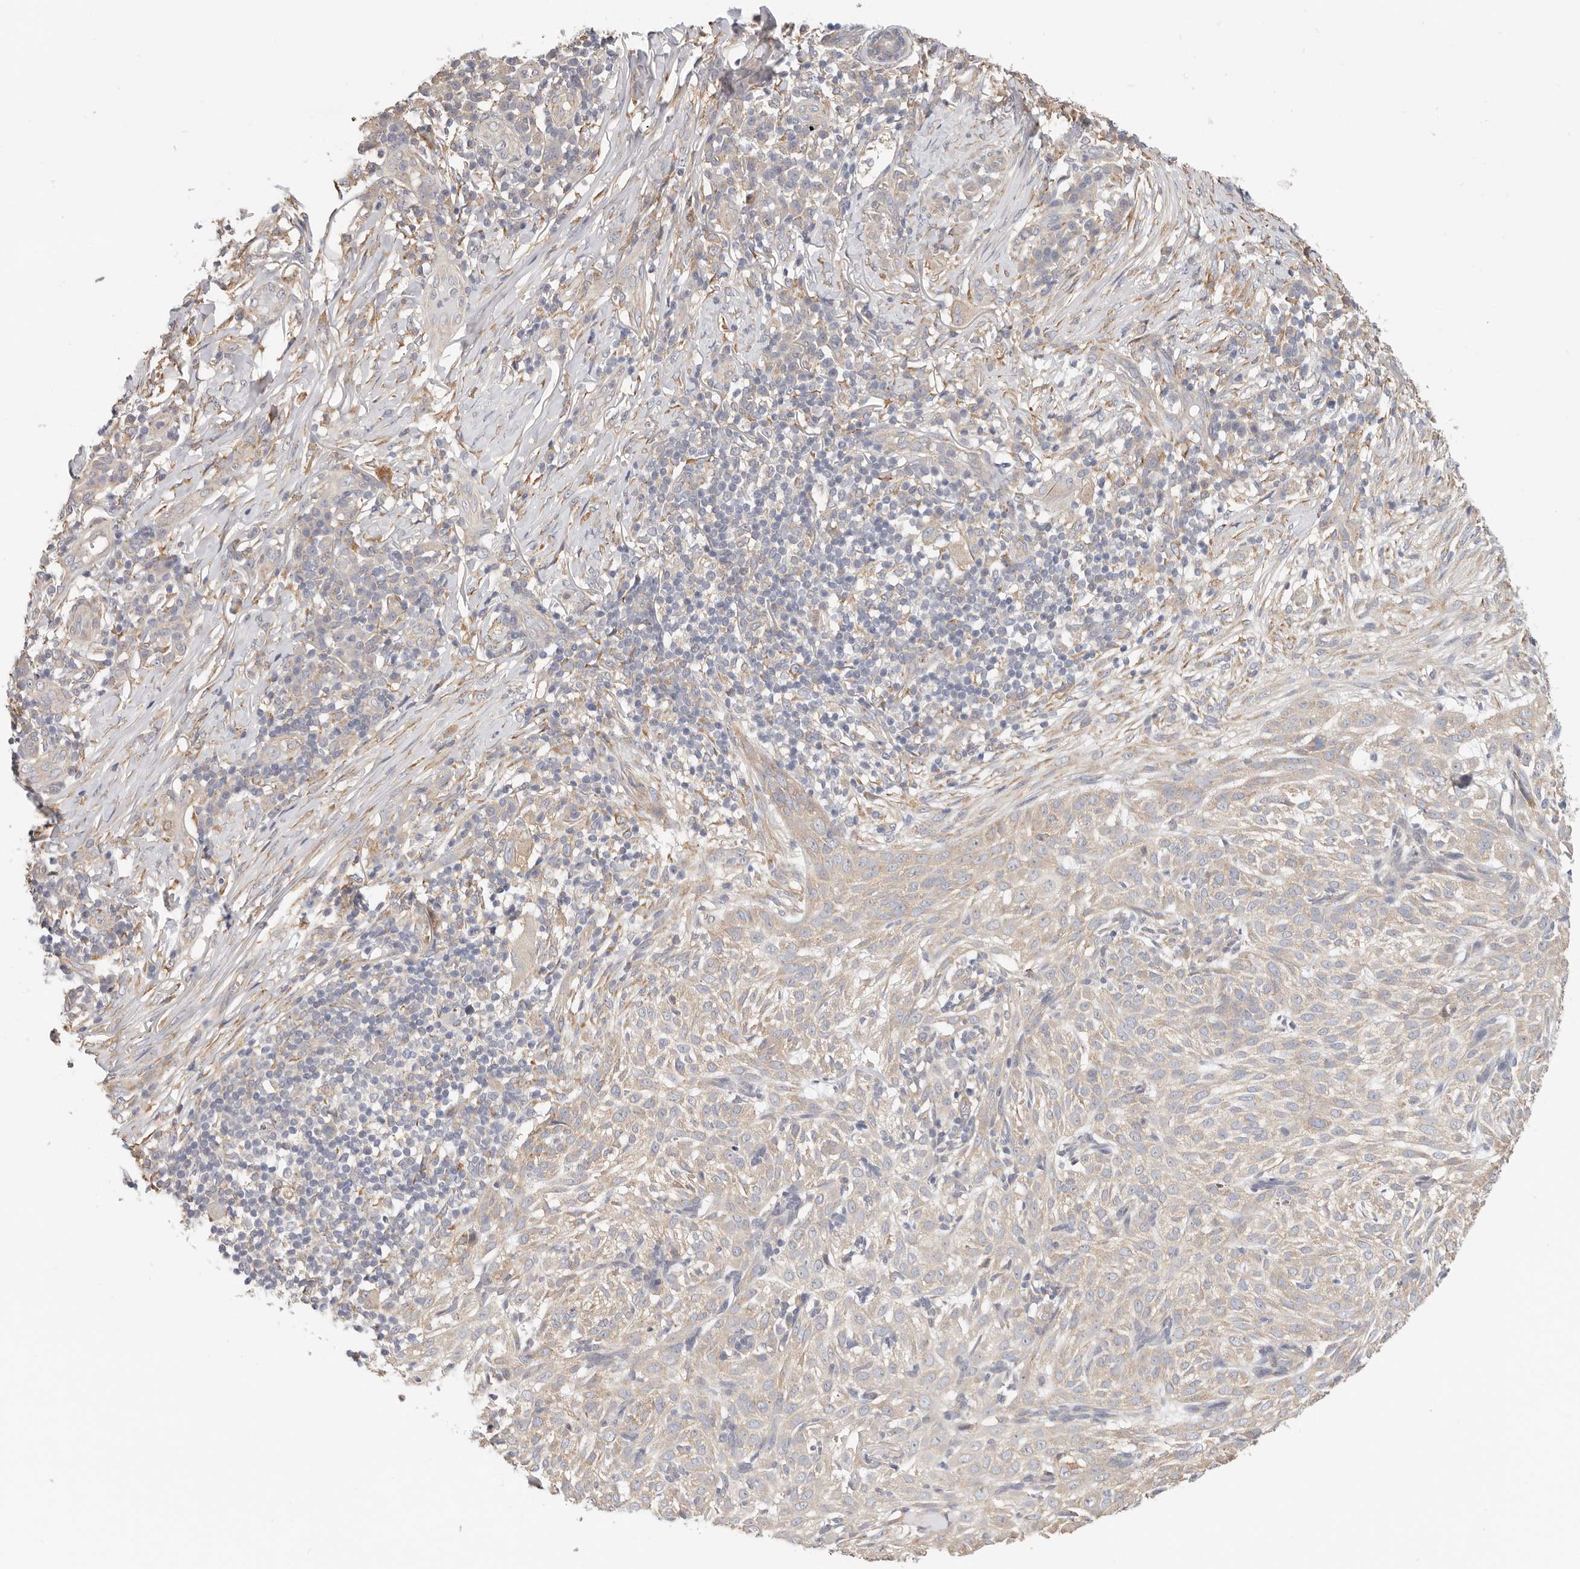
{"staining": {"intensity": "weak", "quantity": ">75%", "location": "cytoplasmic/membranous"}, "tissue": "skin cancer", "cell_type": "Tumor cells", "image_type": "cancer", "snomed": [{"axis": "morphology", "description": "Basal cell carcinoma"}, {"axis": "topography", "description": "Skin"}], "caption": "Skin cancer (basal cell carcinoma) stained with a brown dye reveals weak cytoplasmic/membranous positive positivity in about >75% of tumor cells.", "gene": "AFDN", "patient": {"sex": "female", "age": 64}}